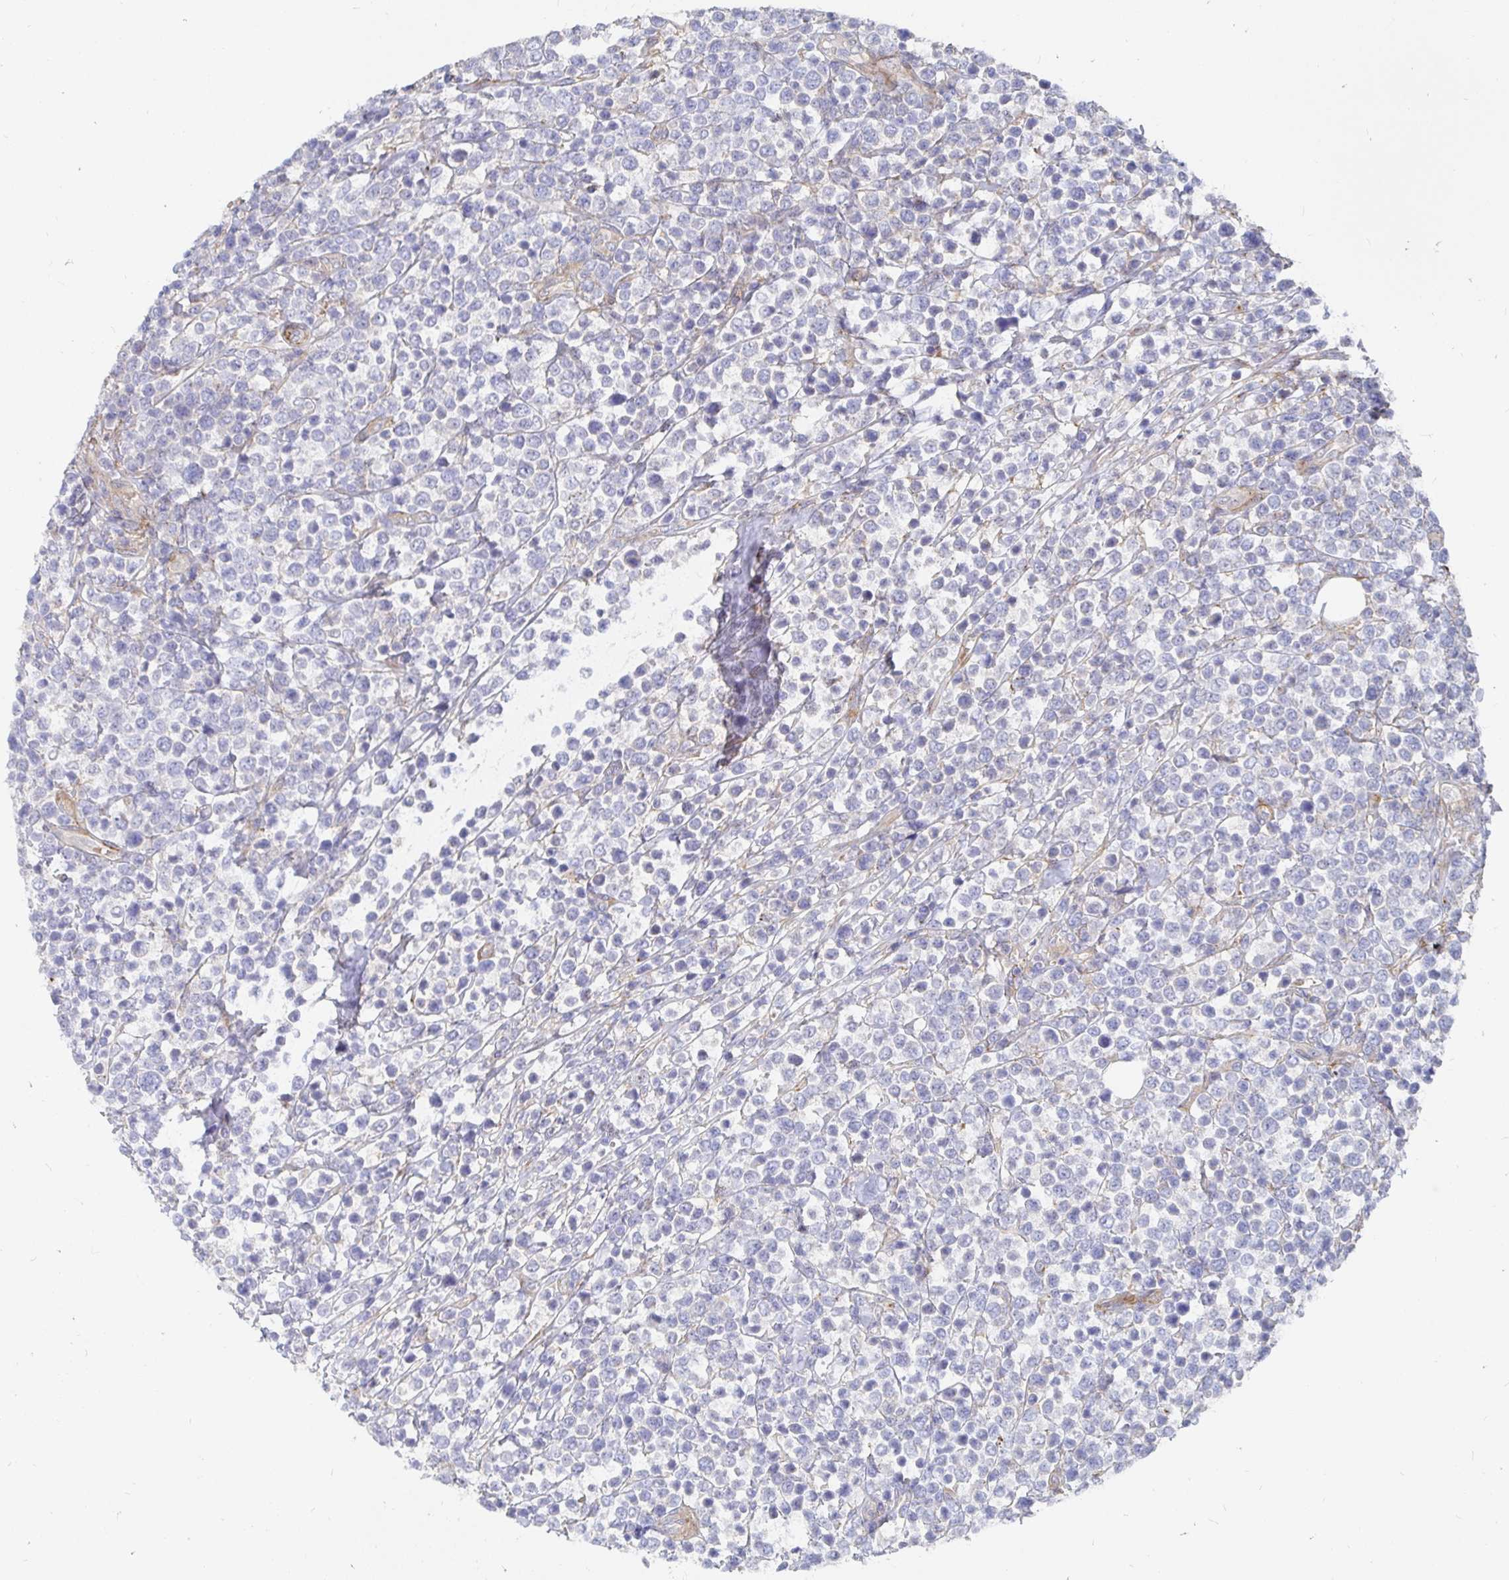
{"staining": {"intensity": "negative", "quantity": "none", "location": "none"}, "tissue": "lymphoma", "cell_type": "Tumor cells", "image_type": "cancer", "snomed": [{"axis": "morphology", "description": "Malignant lymphoma, non-Hodgkin's type, High grade"}, {"axis": "topography", "description": "Soft tissue"}], "caption": "This is an IHC photomicrograph of high-grade malignant lymphoma, non-Hodgkin's type. There is no expression in tumor cells.", "gene": "KCTD19", "patient": {"sex": "female", "age": 56}}